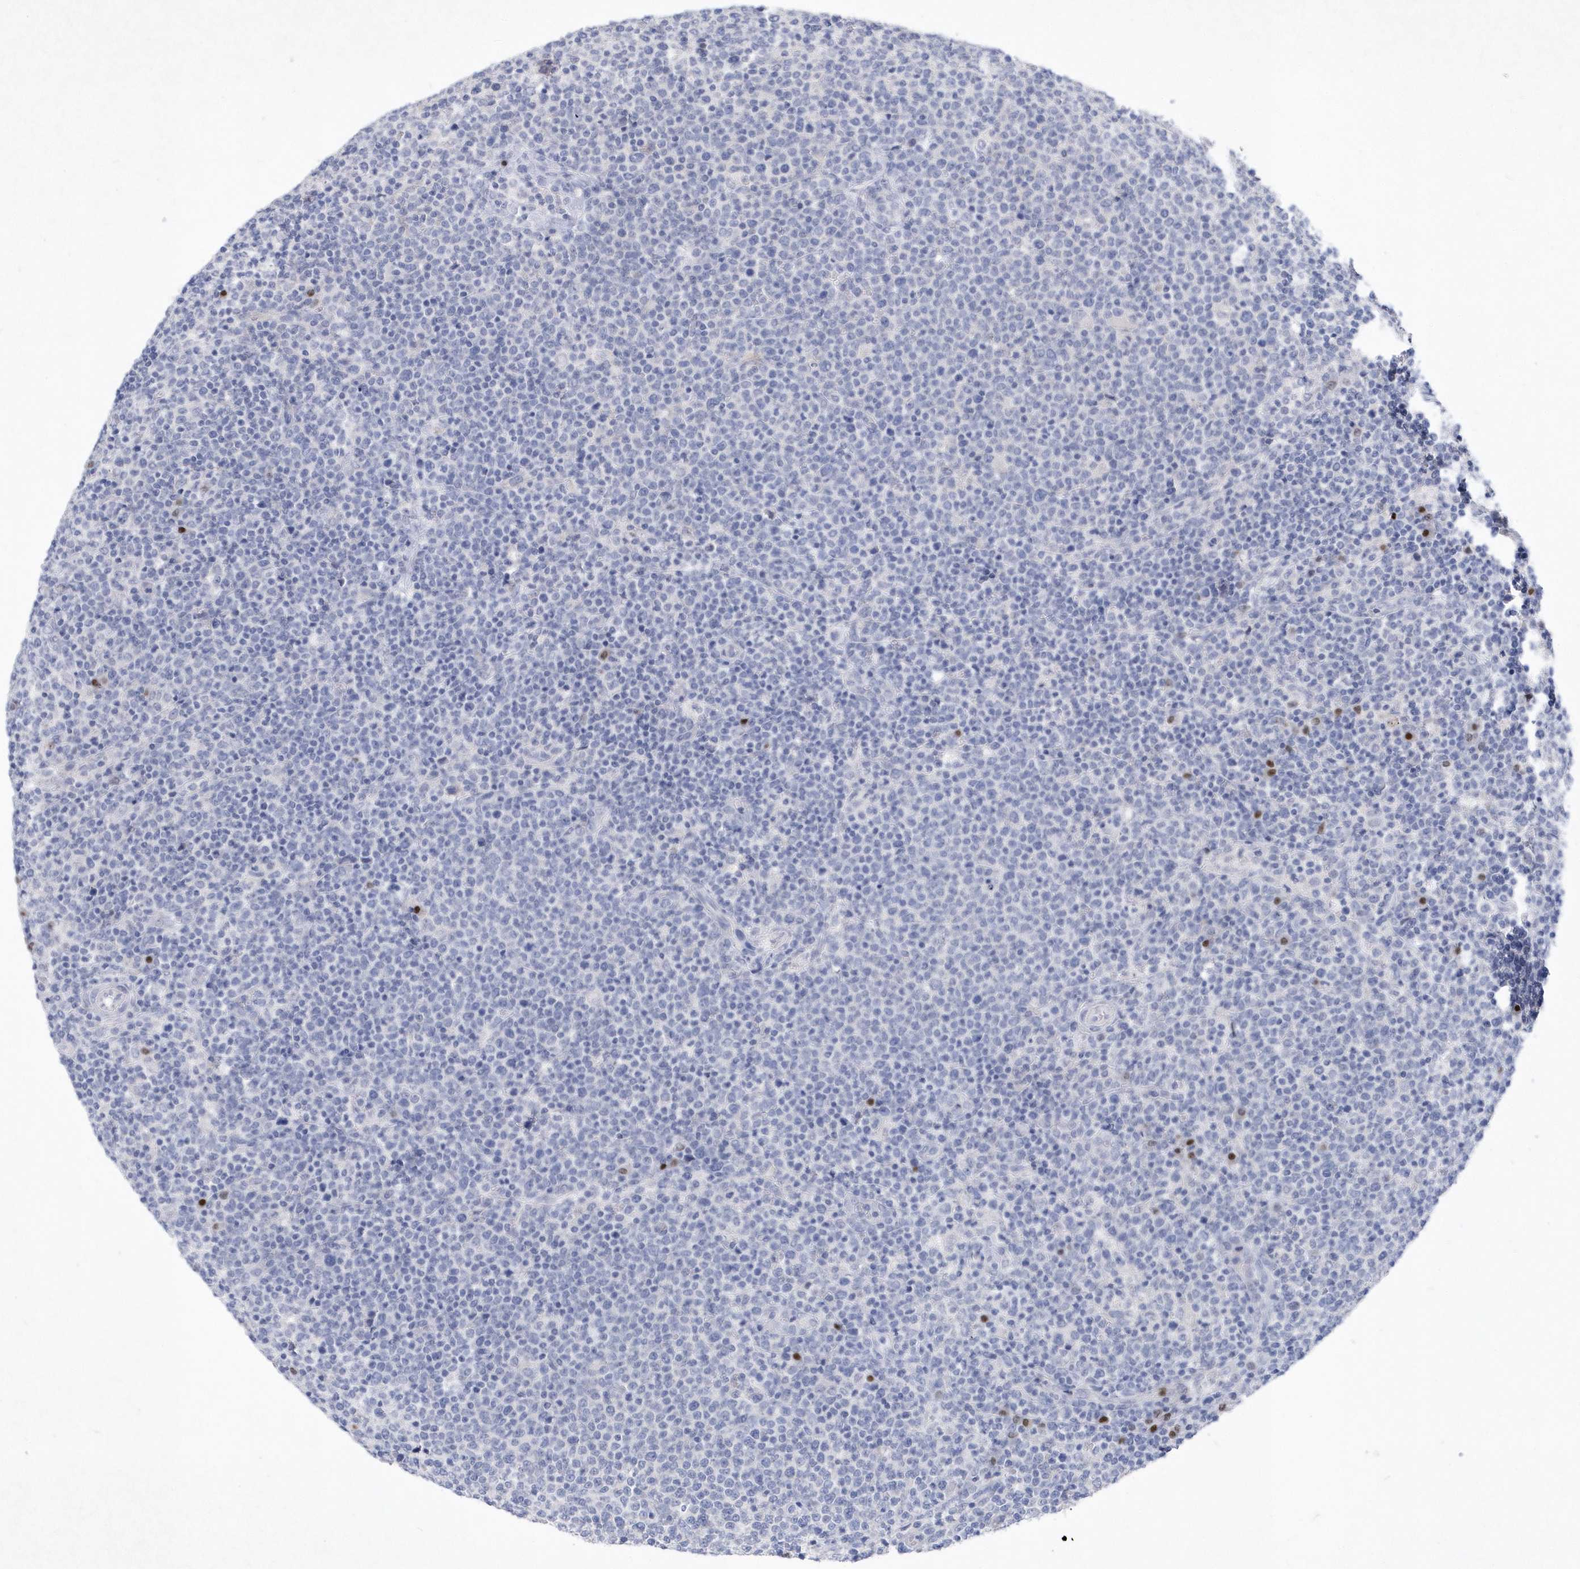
{"staining": {"intensity": "negative", "quantity": "none", "location": "none"}, "tissue": "lymphoma", "cell_type": "Tumor cells", "image_type": "cancer", "snomed": [{"axis": "morphology", "description": "Malignant lymphoma, non-Hodgkin's type, High grade"}, {"axis": "topography", "description": "Lymph node"}], "caption": "DAB immunohistochemical staining of high-grade malignant lymphoma, non-Hodgkin's type reveals no significant staining in tumor cells. (Brightfield microscopy of DAB immunohistochemistry at high magnification).", "gene": "BHLHA15", "patient": {"sex": "male", "age": 61}}